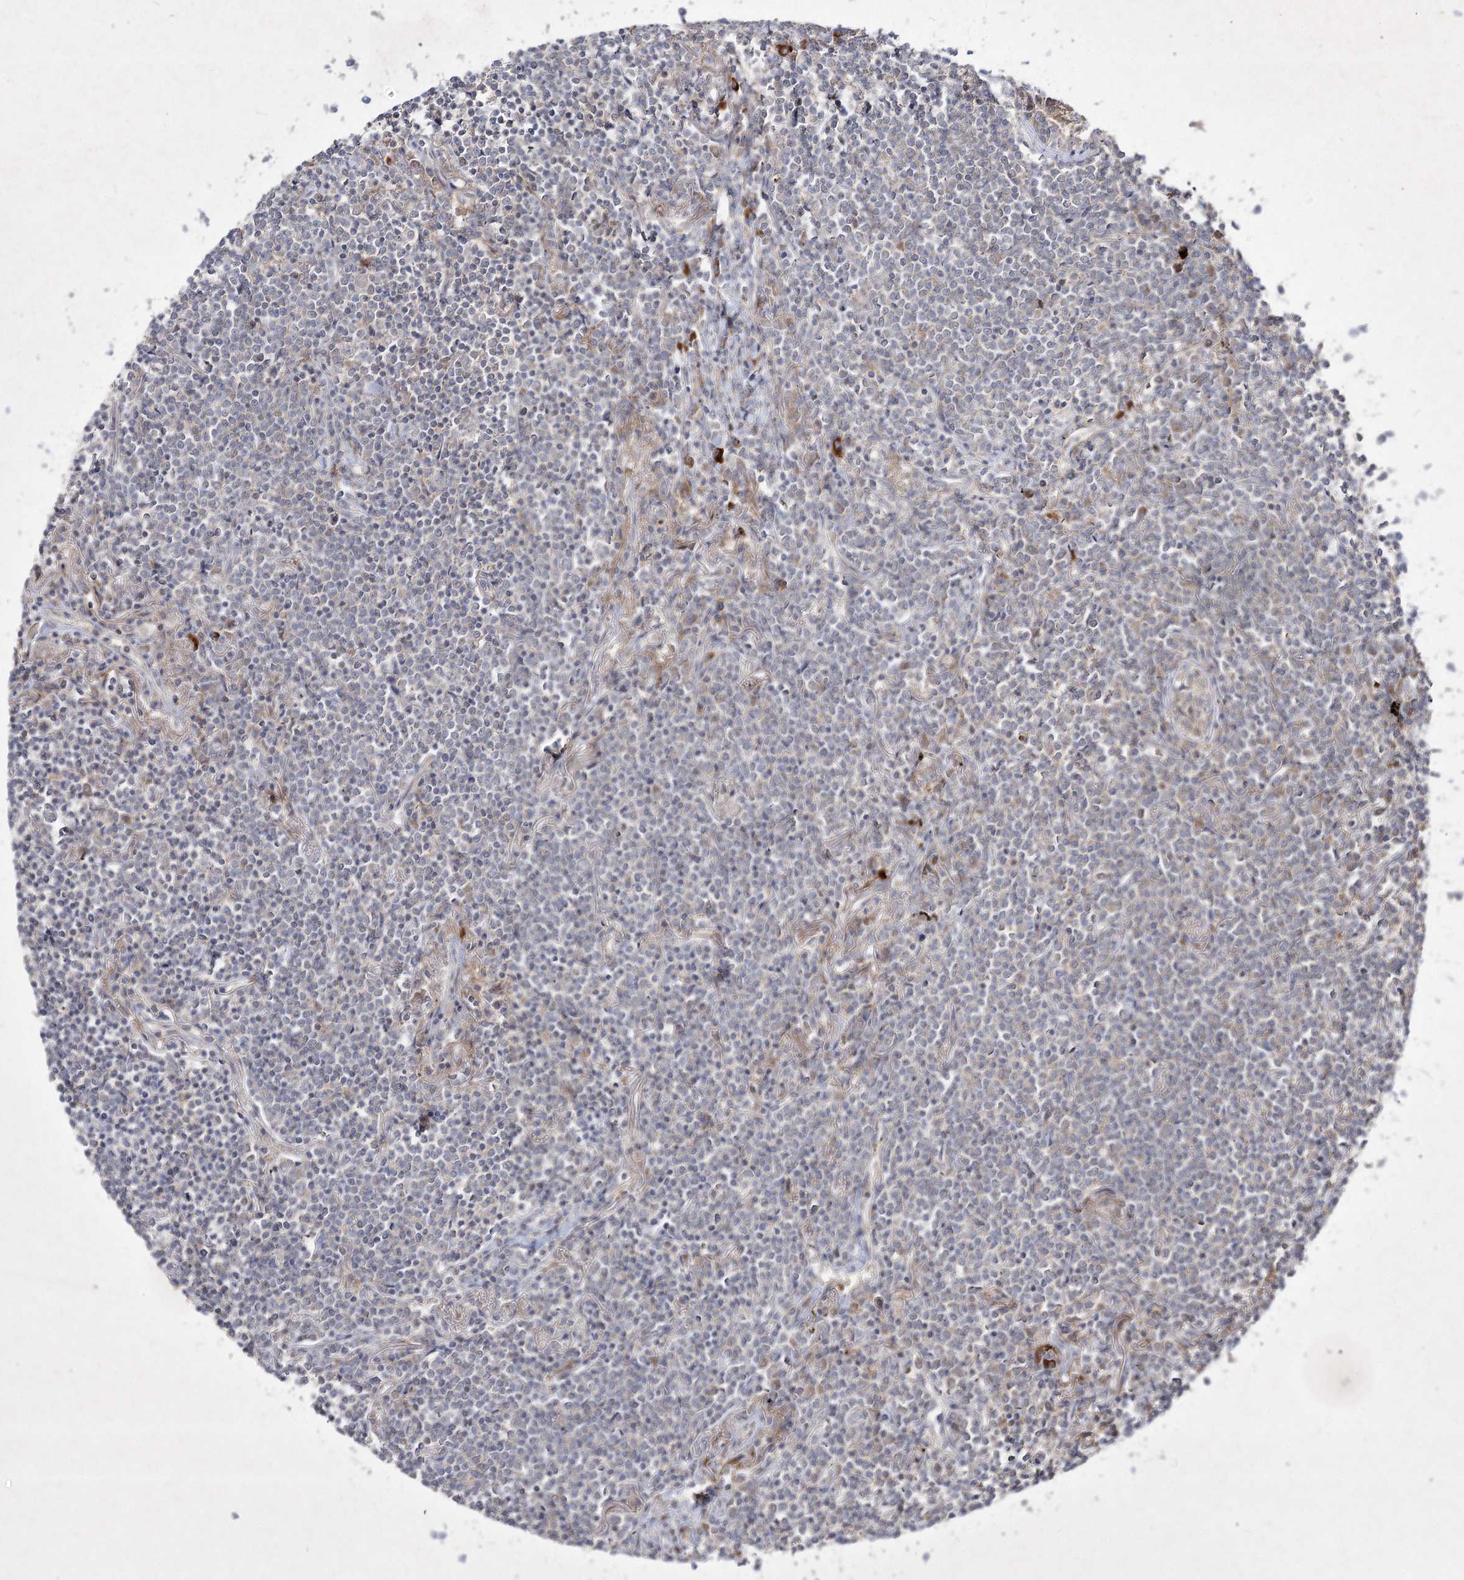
{"staining": {"intensity": "negative", "quantity": "none", "location": "none"}, "tissue": "lymphoma", "cell_type": "Tumor cells", "image_type": "cancer", "snomed": [{"axis": "morphology", "description": "Malignant lymphoma, non-Hodgkin's type, Low grade"}, {"axis": "topography", "description": "Lung"}], "caption": "Tumor cells show no significant expression in lymphoma. (Brightfield microscopy of DAB IHC at high magnification).", "gene": "CIB2", "patient": {"sex": "female", "age": 71}}